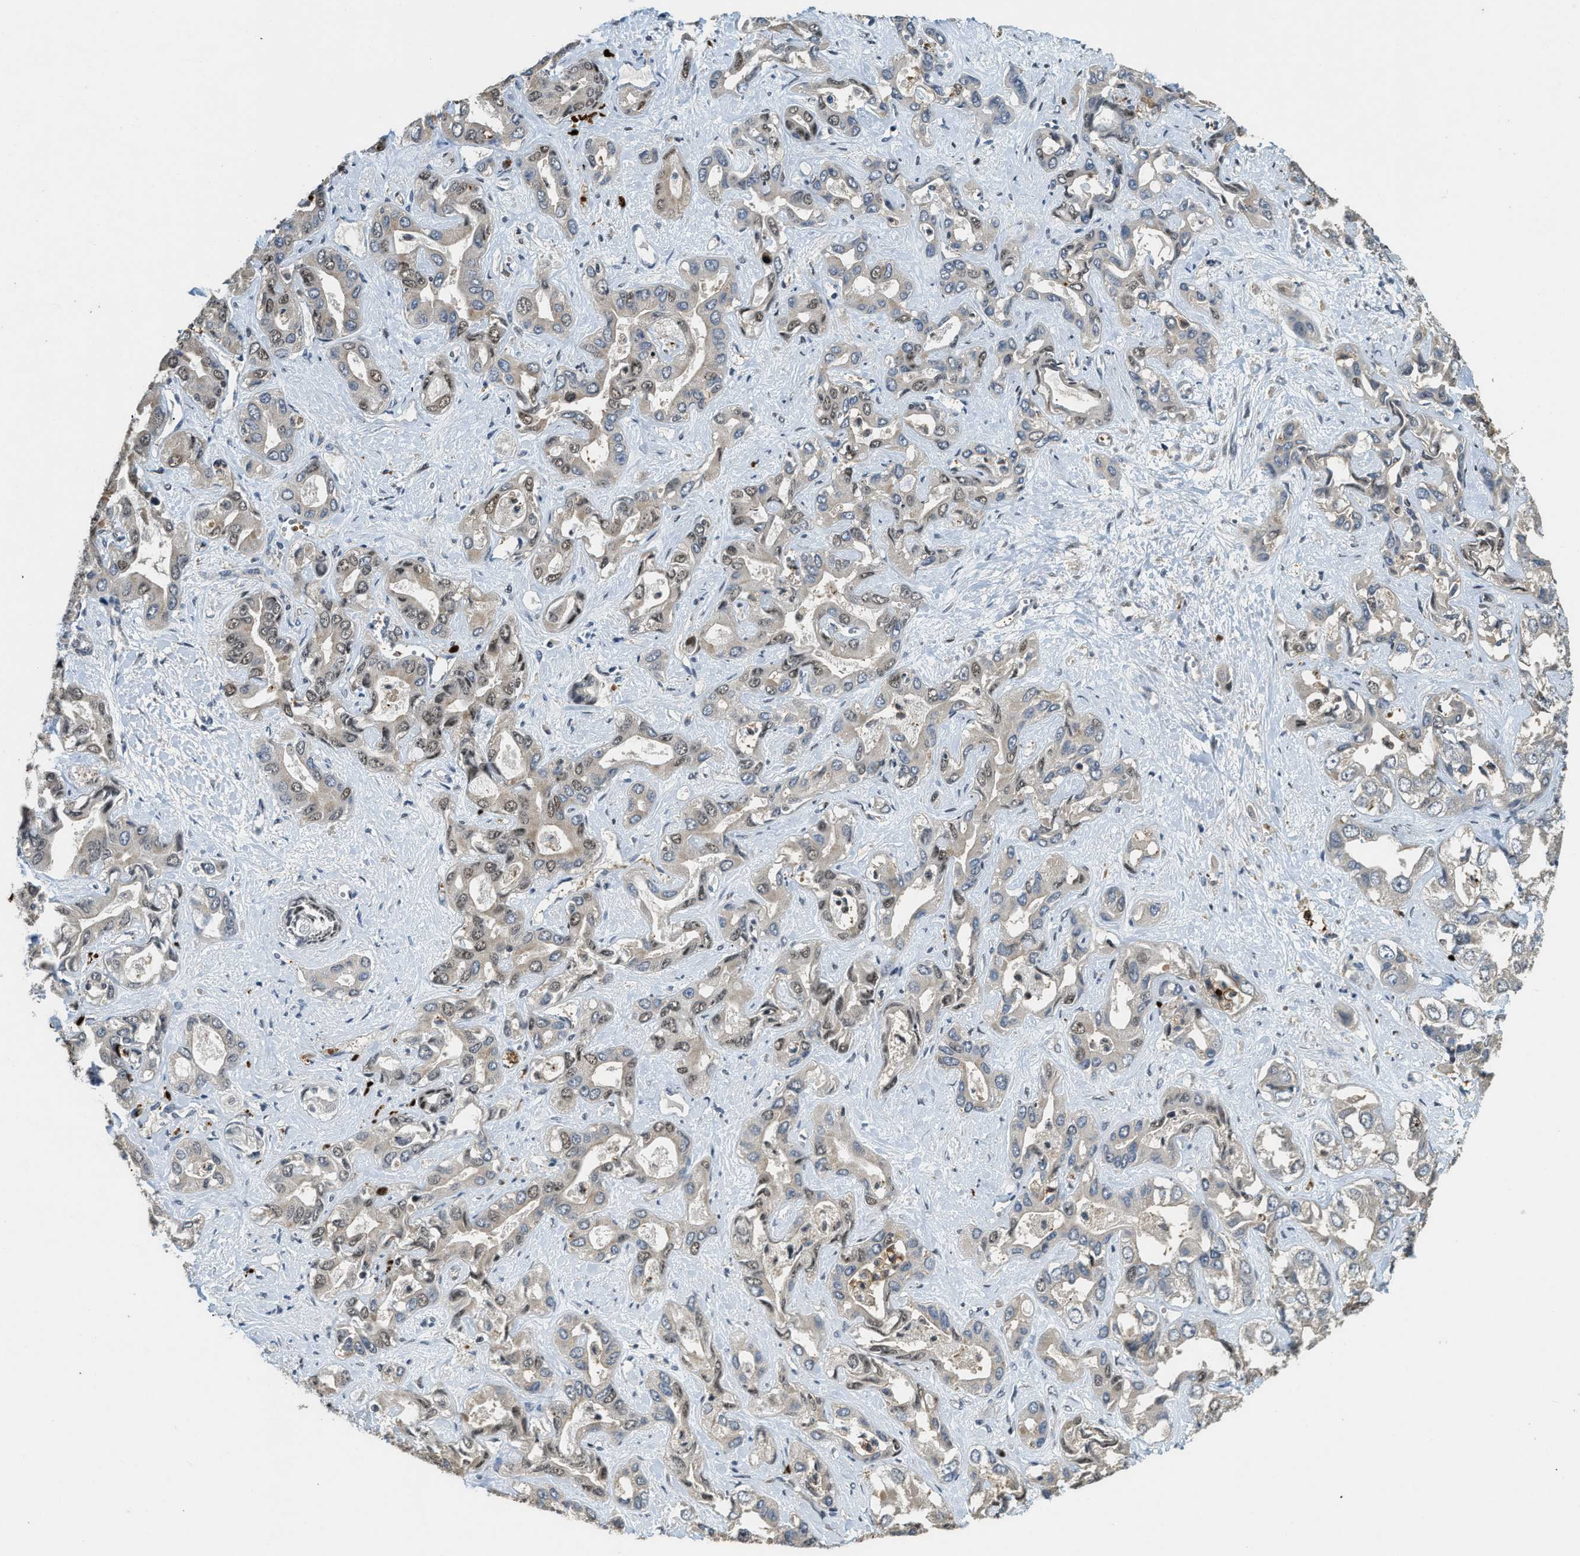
{"staining": {"intensity": "negative", "quantity": "none", "location": "none"}, "tissue": "liver cancer", "cell_type": "Tumor cells", "image_type": "cancer", "snomed": [{"axis": "morphology", "description": "Cholangiocarcinoma"}, {"axis": "topography", "description": "Liver"}], "caption": "Immunohistochemistry (IHC) photomicrograph of human liver cancer (cholangiocarcinoma) stained for a protein (brown), which exhibits no expression in tumor cells.", "gene": "RNF141", "patient": {"sex": "female", "age": 52}}